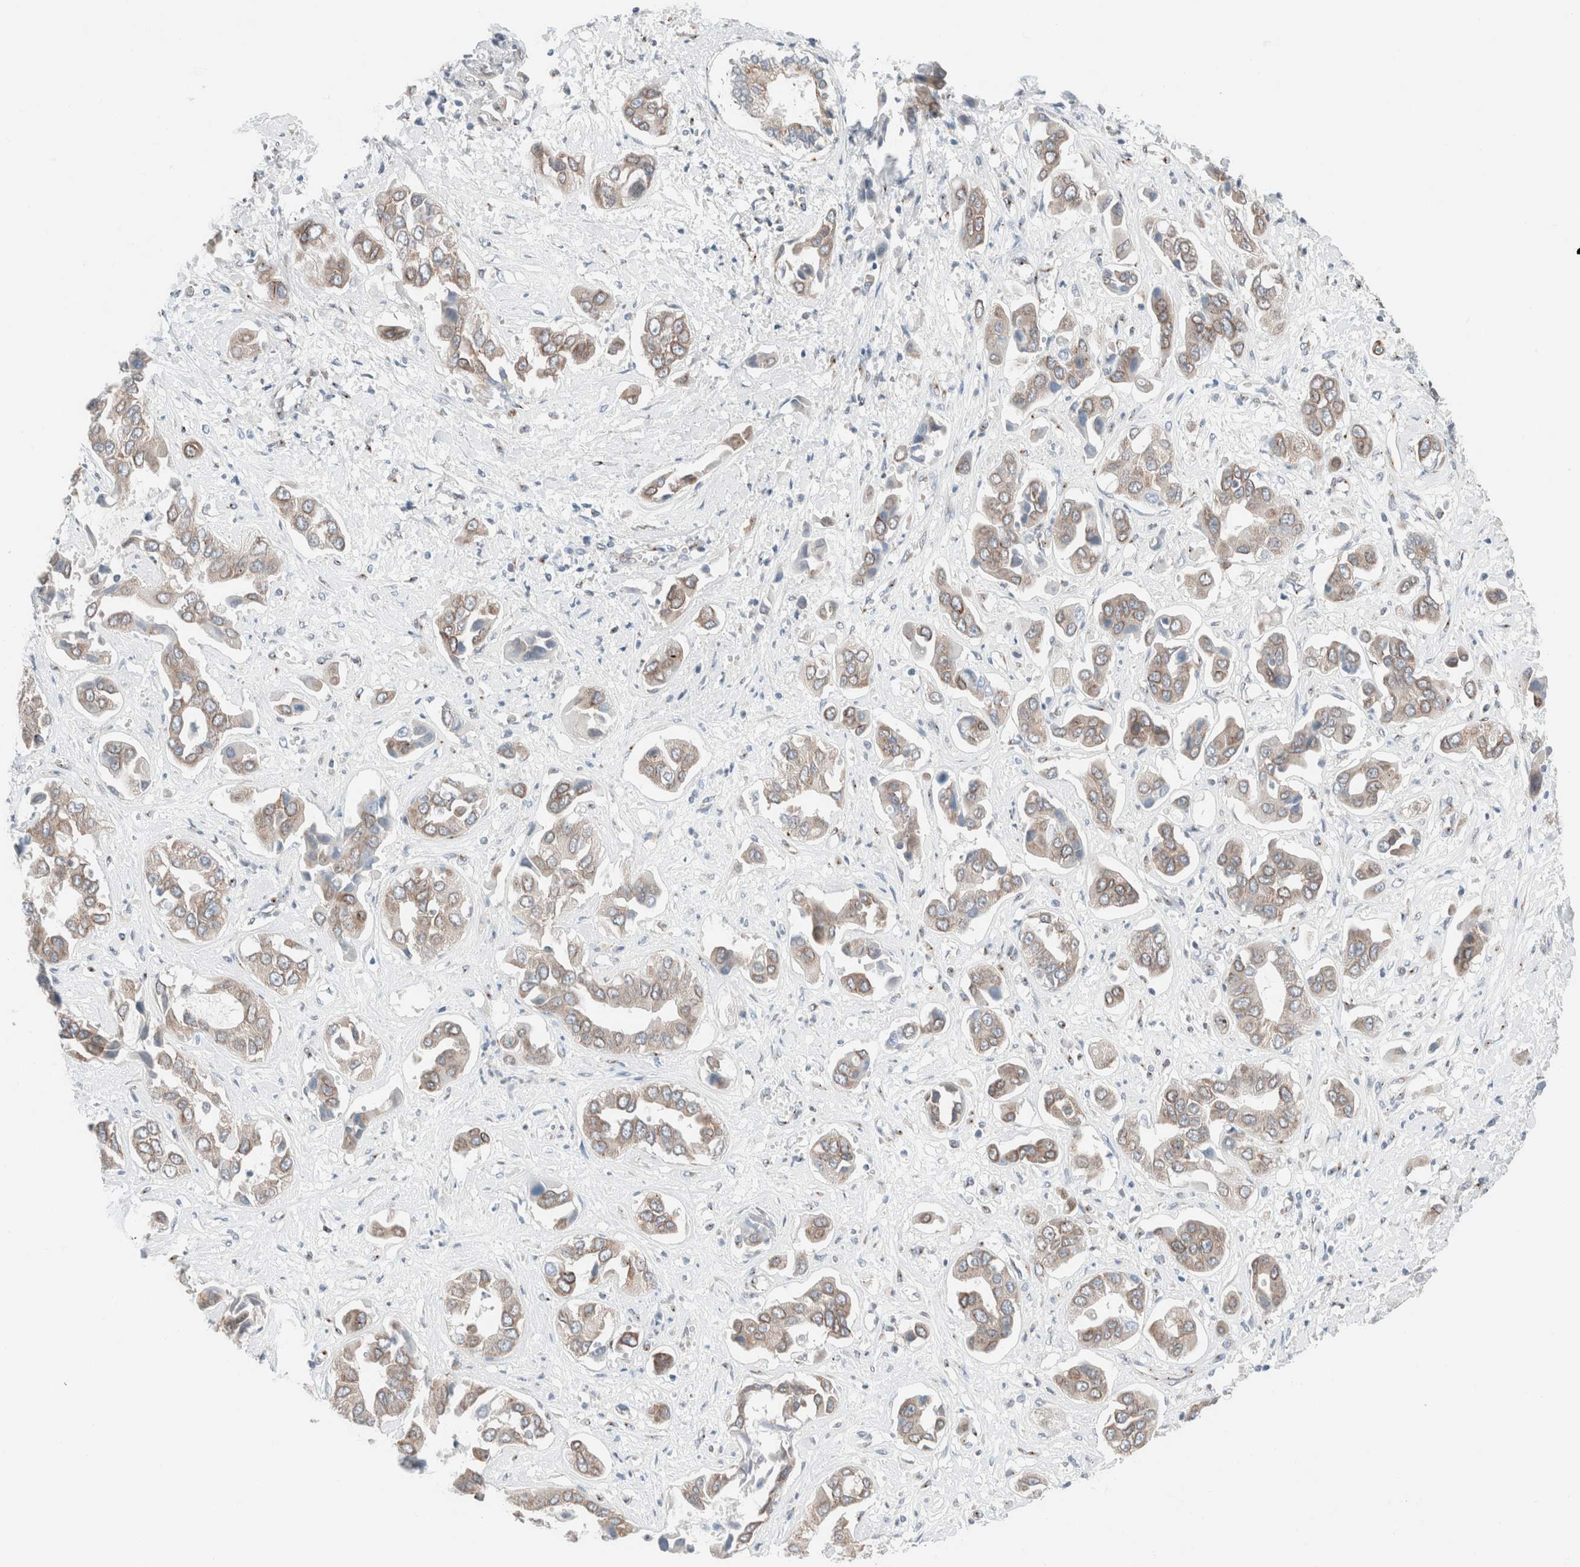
{"staining": {"intensity": "moderate", "quantity": "25%-75%", "location": "cytoplasmic/membranous"}, "tissue": "liver cancer", "cell_type": "Tumor cells", "image_type": "cancer", "snomed": [{"axis": "morphology", "description": "Cholangiocarcinoma"}, {"axis": "topography", "description": "Liver"}], "caption": "Immunohistochemical staining of cholangiocarcinoma (liver) demonstrates medium levels of moderate cytoplasmic/membranous protein staining in about 25%-75% of tumor cells. The staining was performed using DAB (3,3'-diaminobenzidine) to visualize the protein expression in brown, while the nuclei were stained in blue with hematoxylin (Magnification: 20x).", "gene": "CASC3", "patient": {"sex": "female", "age": 52}}